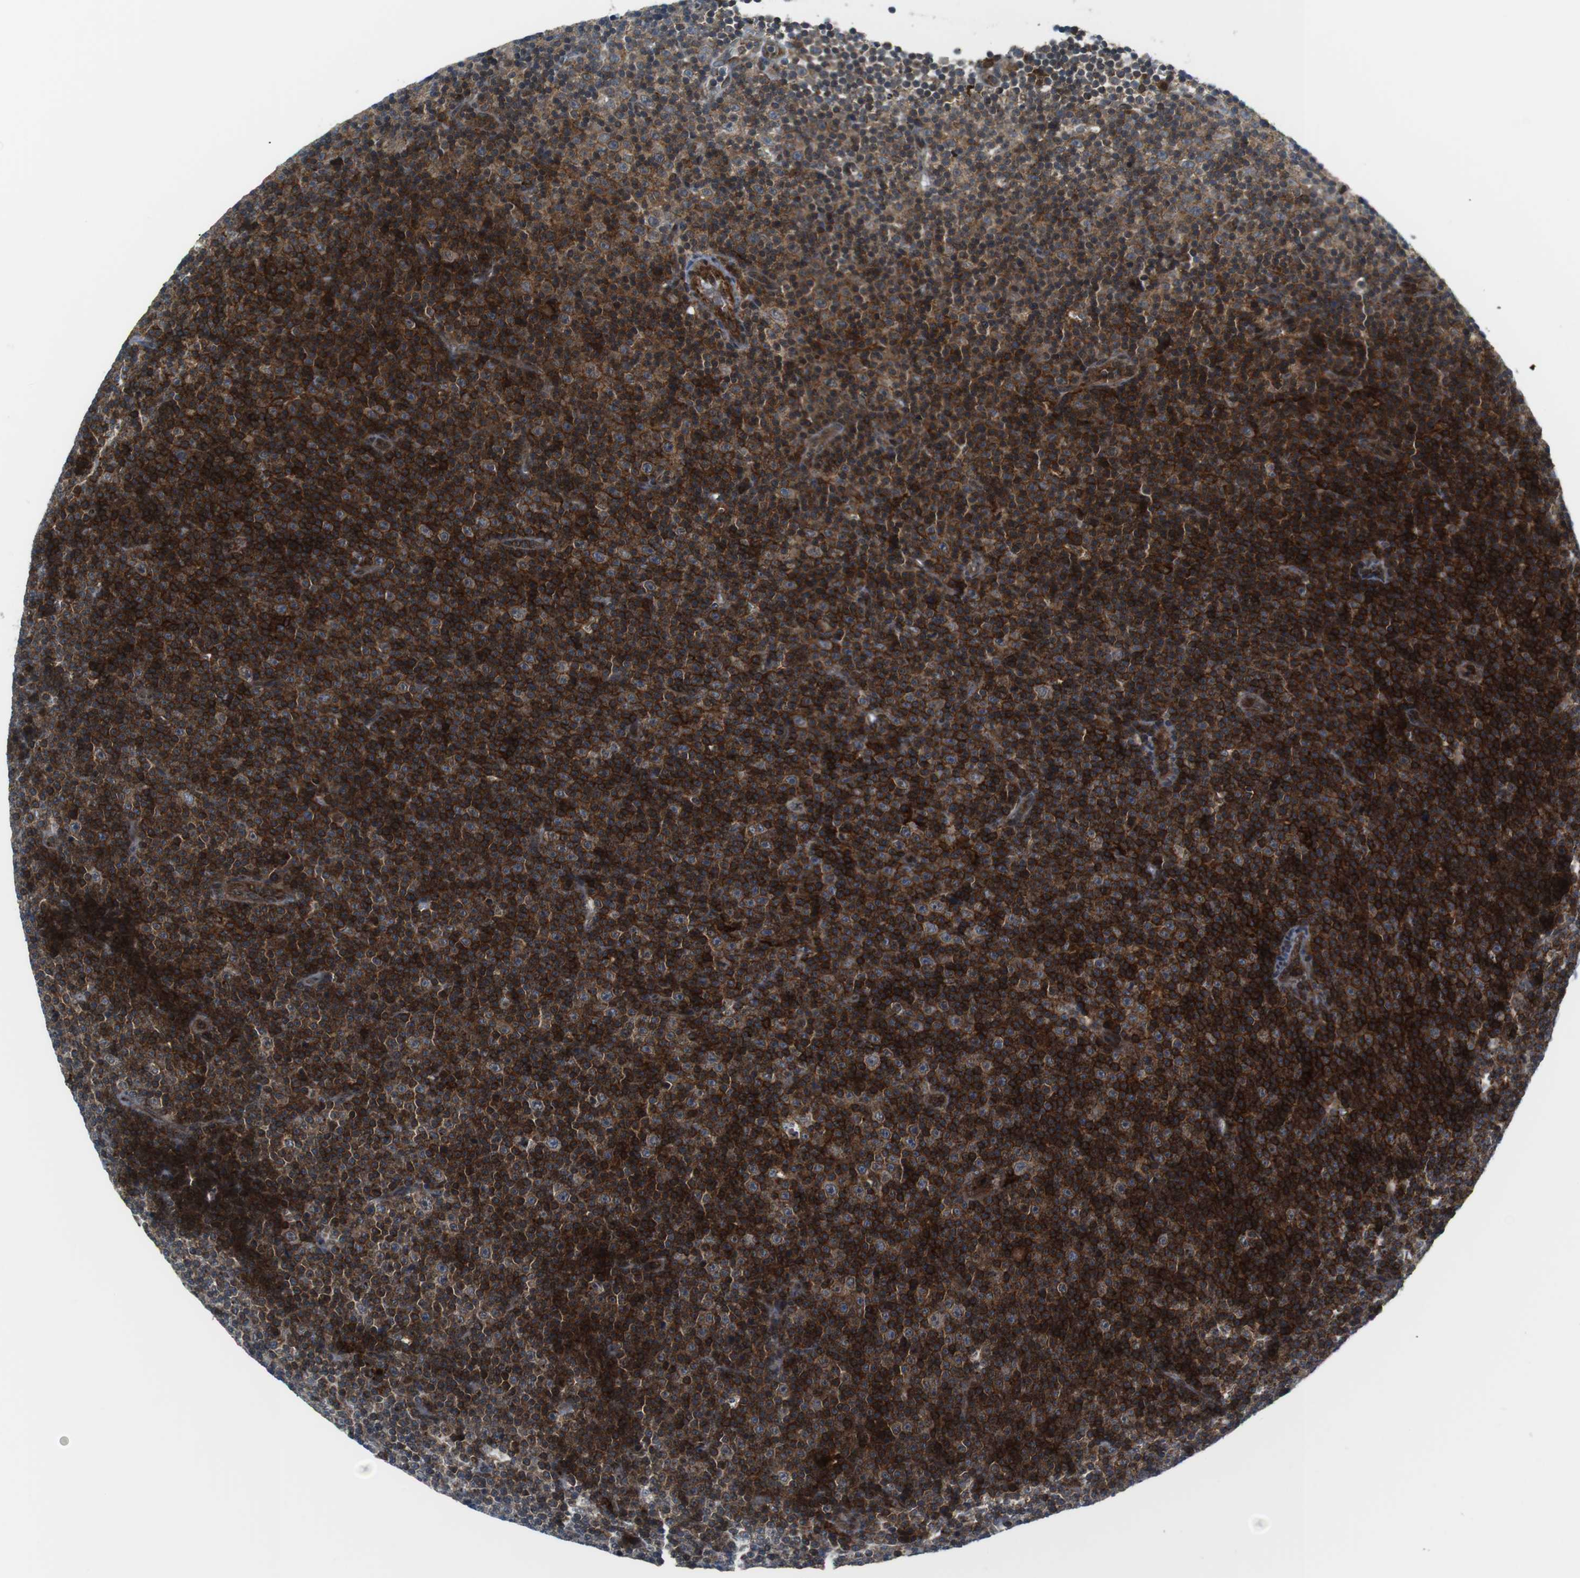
{"staining": {"intensity": "strong", "quantity": "25%-75%", "location": "cytoplasmic/membranous"}, "tissue": "lymphoma", "cell_type": "Tumor cells", "image_type": "cancer", "snomed": [{"axis": "morphology", "description": "Malignant lymphoma, non-Hodgkin's type, Low grade"}, {"axis": "topography", "description": "Lymph node"}], "caption": "This photomicrograph reveals lymphoma stained with IHC to label a protein in brown. The cytoplasmic/membranous of tumor cells show strong positivity for the protein. Nuclei are counter-stained blue.", "gene": "CUL7", "patient": {"sex": "female", "age": 67}}